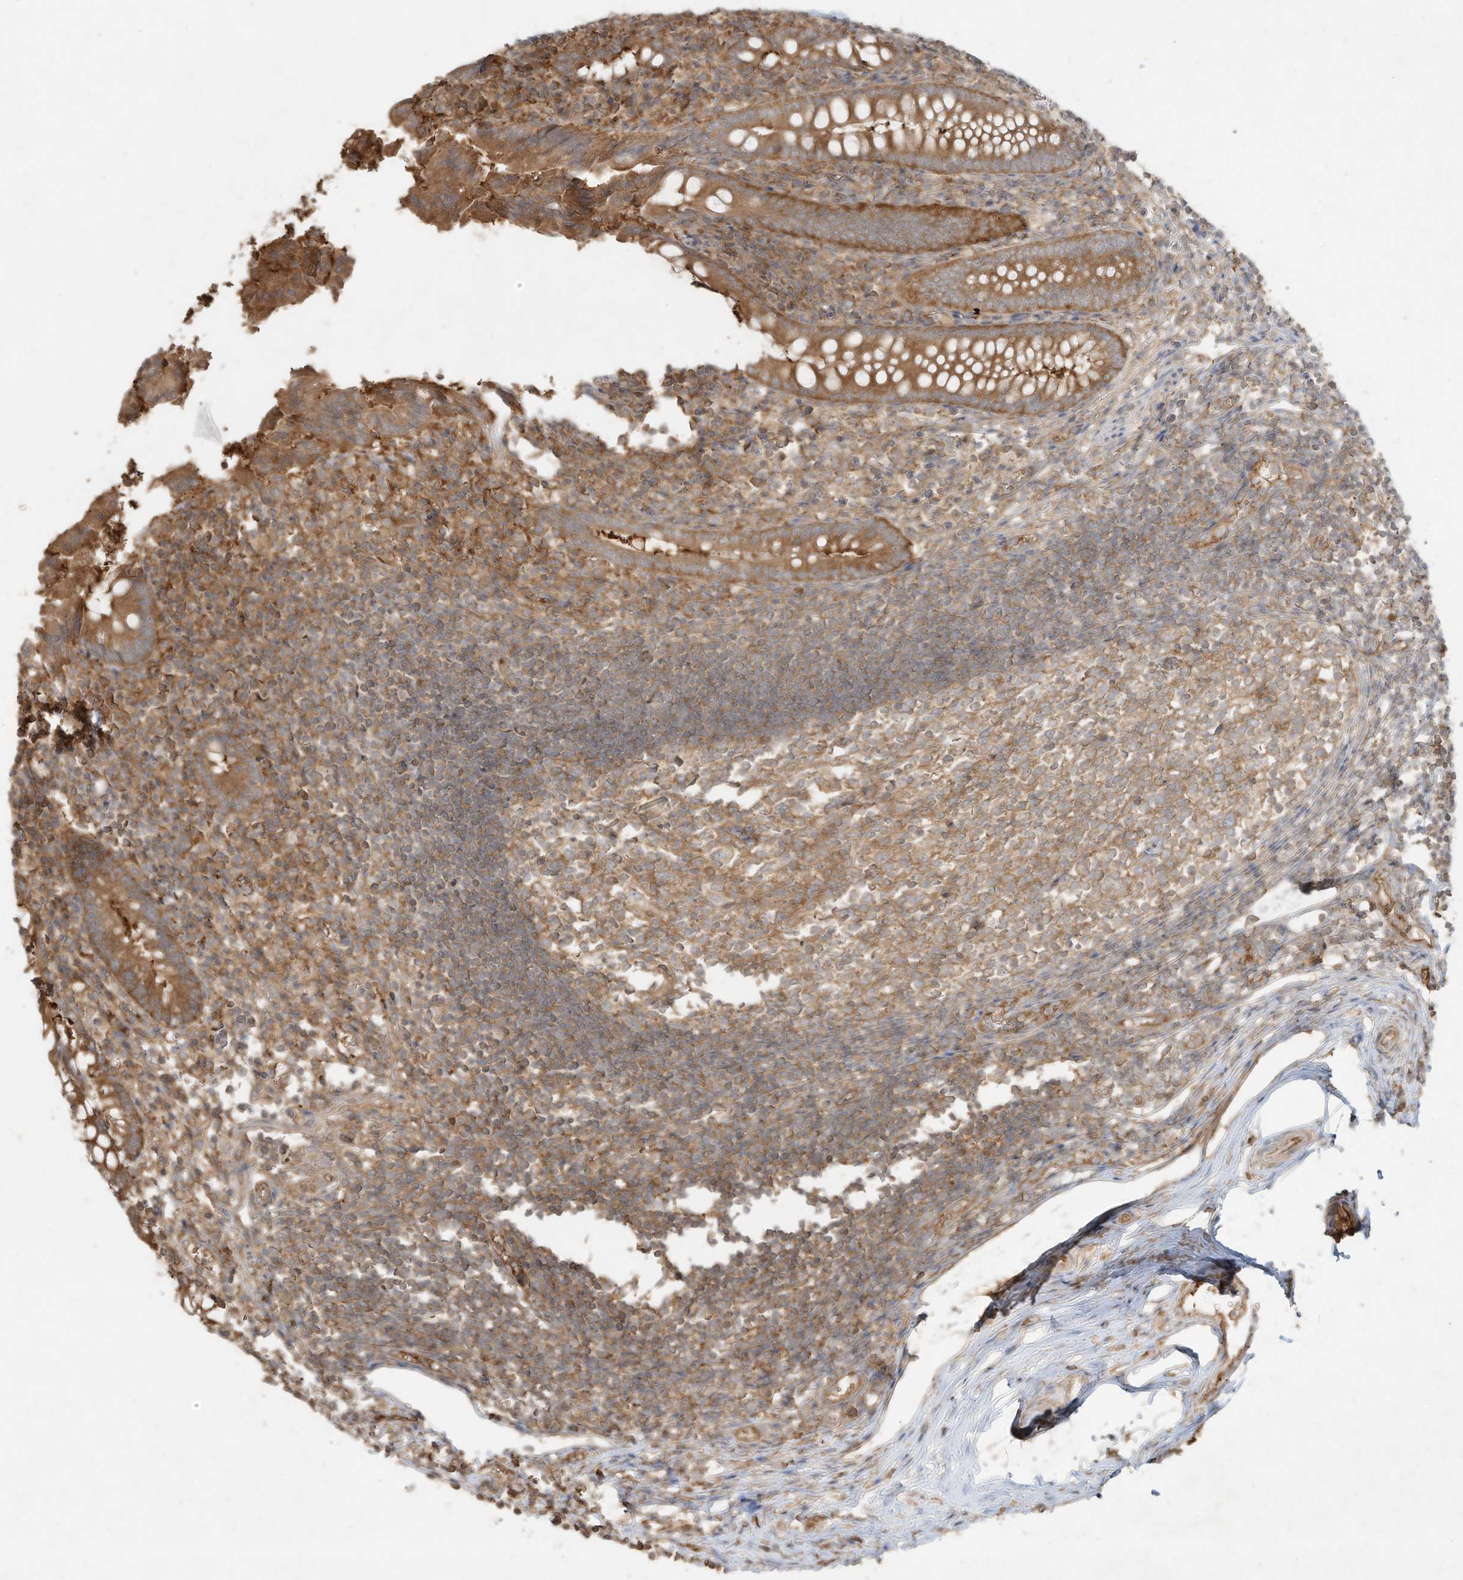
{"staining": {"intensity": "moderate", "quantity": ">75%", "location": "cytoplasmic/membranous"}, "tissue": "appendix", "cell_type": "Glandular cells", "image_type": "normal", "snomed": [{"axis": "morphology", "description": "Normal tissue, NOS"}, {"axis": "topography", "description": "Appendix"}], "caption": "Protein expression analysis of unremarkable appendix exhibits moderate cytoplasmic/membranous expression in about >75% of glandular cells.", "gene": "DYNC1I2", "patient": {"sex": "female", "age": 17}}